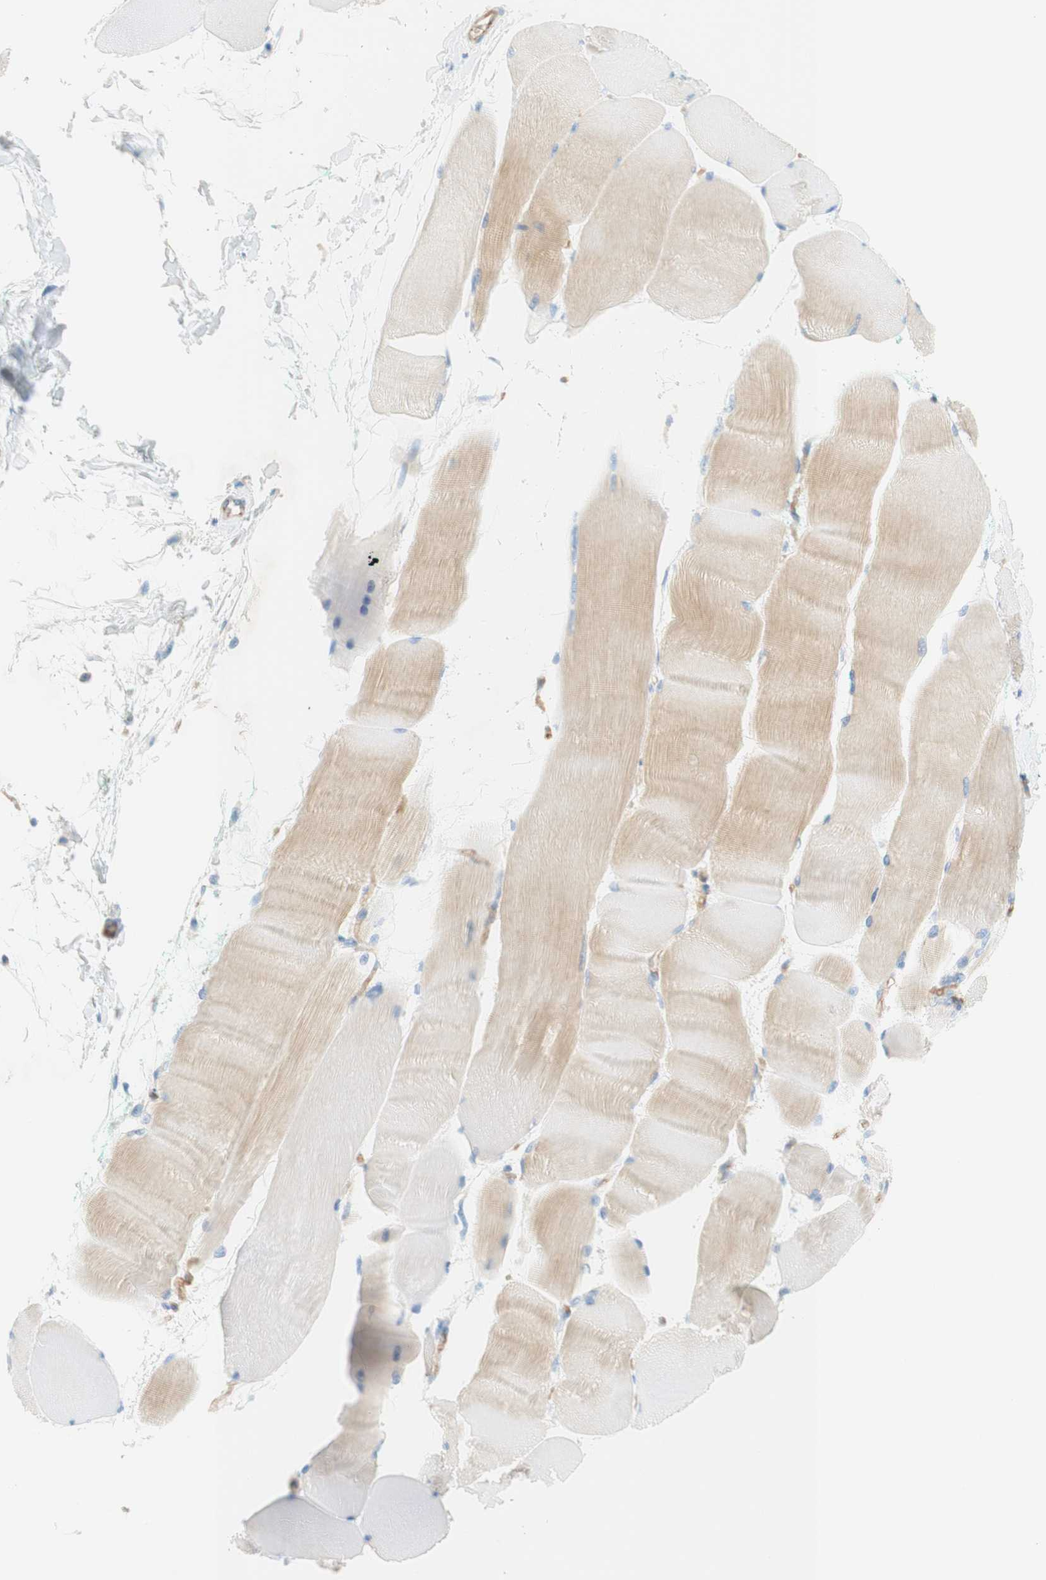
{"staining": {"intensity": "weak", "quantity": "<25%", "location": "cytoplasmic/membranous"}, "tissue": "skeletal muscle", "cell_type": "Myocytes", "image_type": "normal", "snomed": [{"axis": "morphology", "description": "Normal tissue, NOS"}, {"axis": "morphology", "description": "Squamous cell carcinoma, NOS"}, {"axis": "topography", "description": "Skeletal muscle"}], "caption": "This is a photomicrograph of immunohistochemistry (IHC) staining of unremarkable skeletal muscle, which shows no expression in myocytes.", "gene": "STOM", "patient": {"sex": "male", "age": 51}}